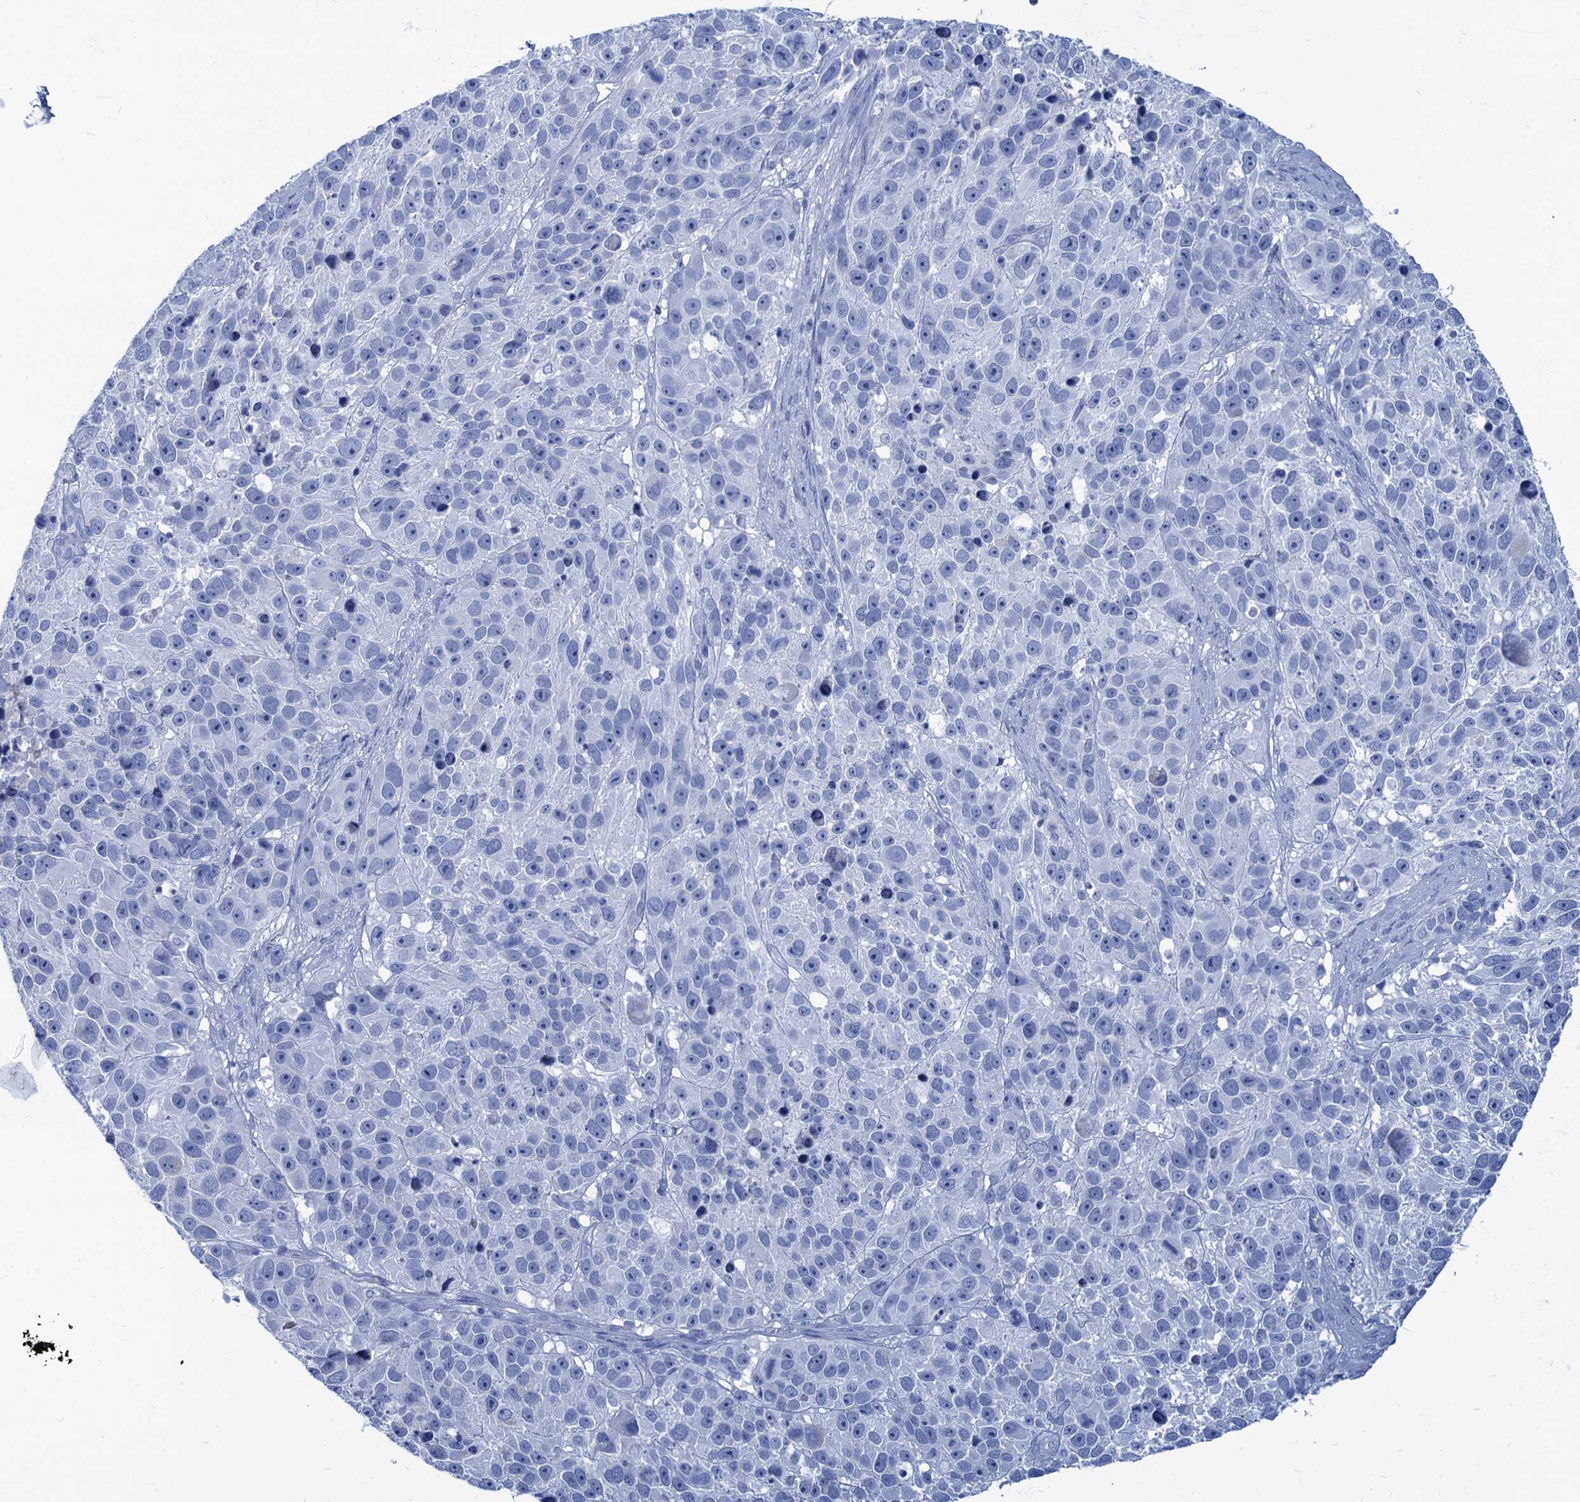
{"staining": {"intensity": "negative", "quantity": "none", "location": "none"}, "tissue": "melanoma", "cell_type": "Tumor cells", "image_type": "cancer", "snomed": [{"axis": "morphology", "description": "Malignant melanoma, NOS"}, {"axis": "topography", "description": "Skin"}], "caption": "High magnification brightfield microscopy of melanoma stained with DAB (3,3'-diaminobenzidine) (brown) and counterstained with hematoxylin (blue): tumor cells show no significant expression.", "gene": "CABYR", "patient": {"sex": "male", "age": 84}}